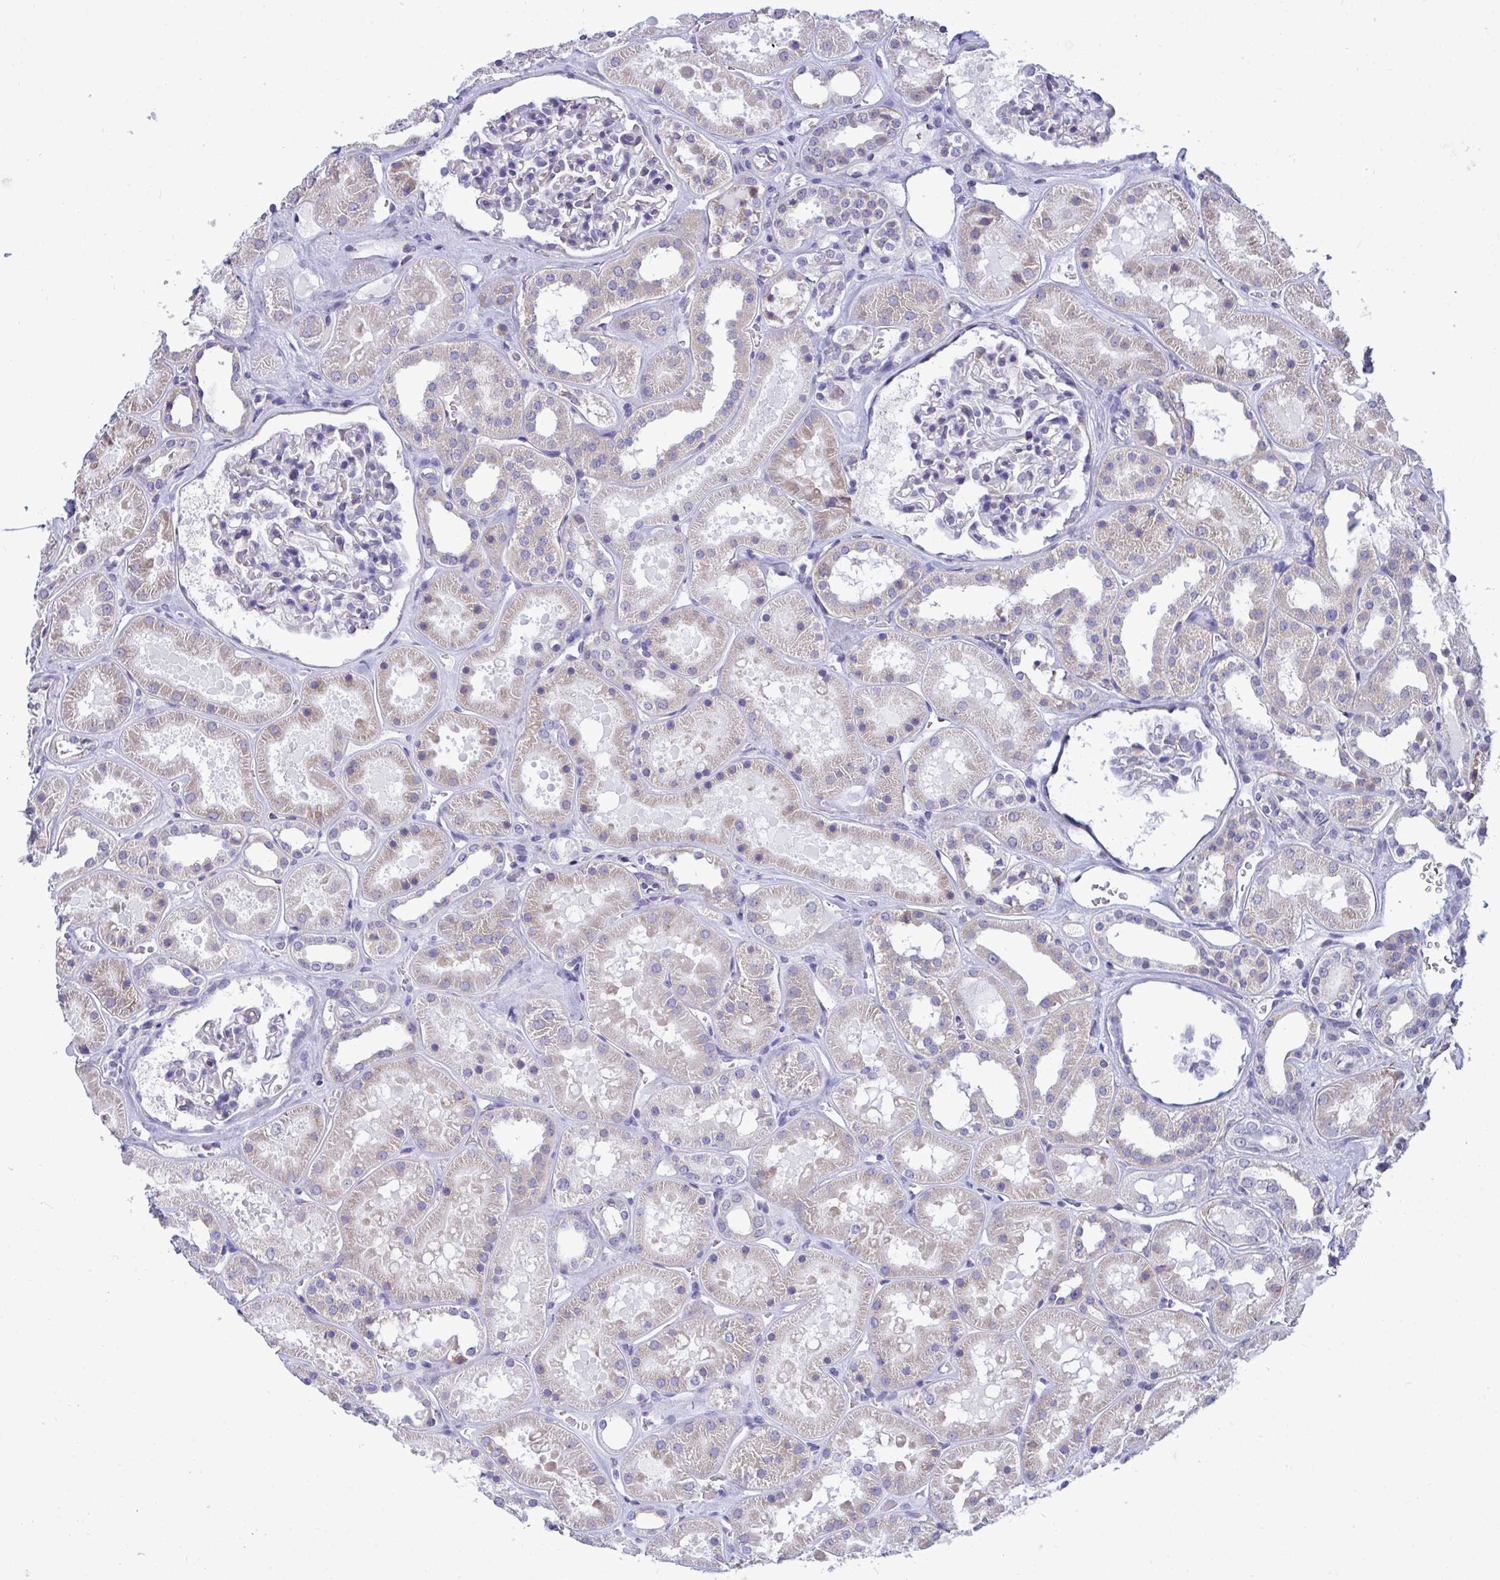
{"staining": {"intensity": "negative", "quantity": "none", "location": "none"}, "tissue": "kidney", "cell_type": "Cells in glomeruli", "image_type": "normal", "snomed": [{"axis": "morphology", "description": "Normal tissue, NOS"}, {"axis": "topography", "description": "Kidney"}], "caption": "High magnification brightfield microscopy of benign kidney stained with DAB (3,3'-diaminobenzidine) (brown) and counterstained with hematoxylin (blue): cells in glomeruli show no significant positivity.", "gene": "PIGK", "patient": {"sex": "female", "age": 41}}